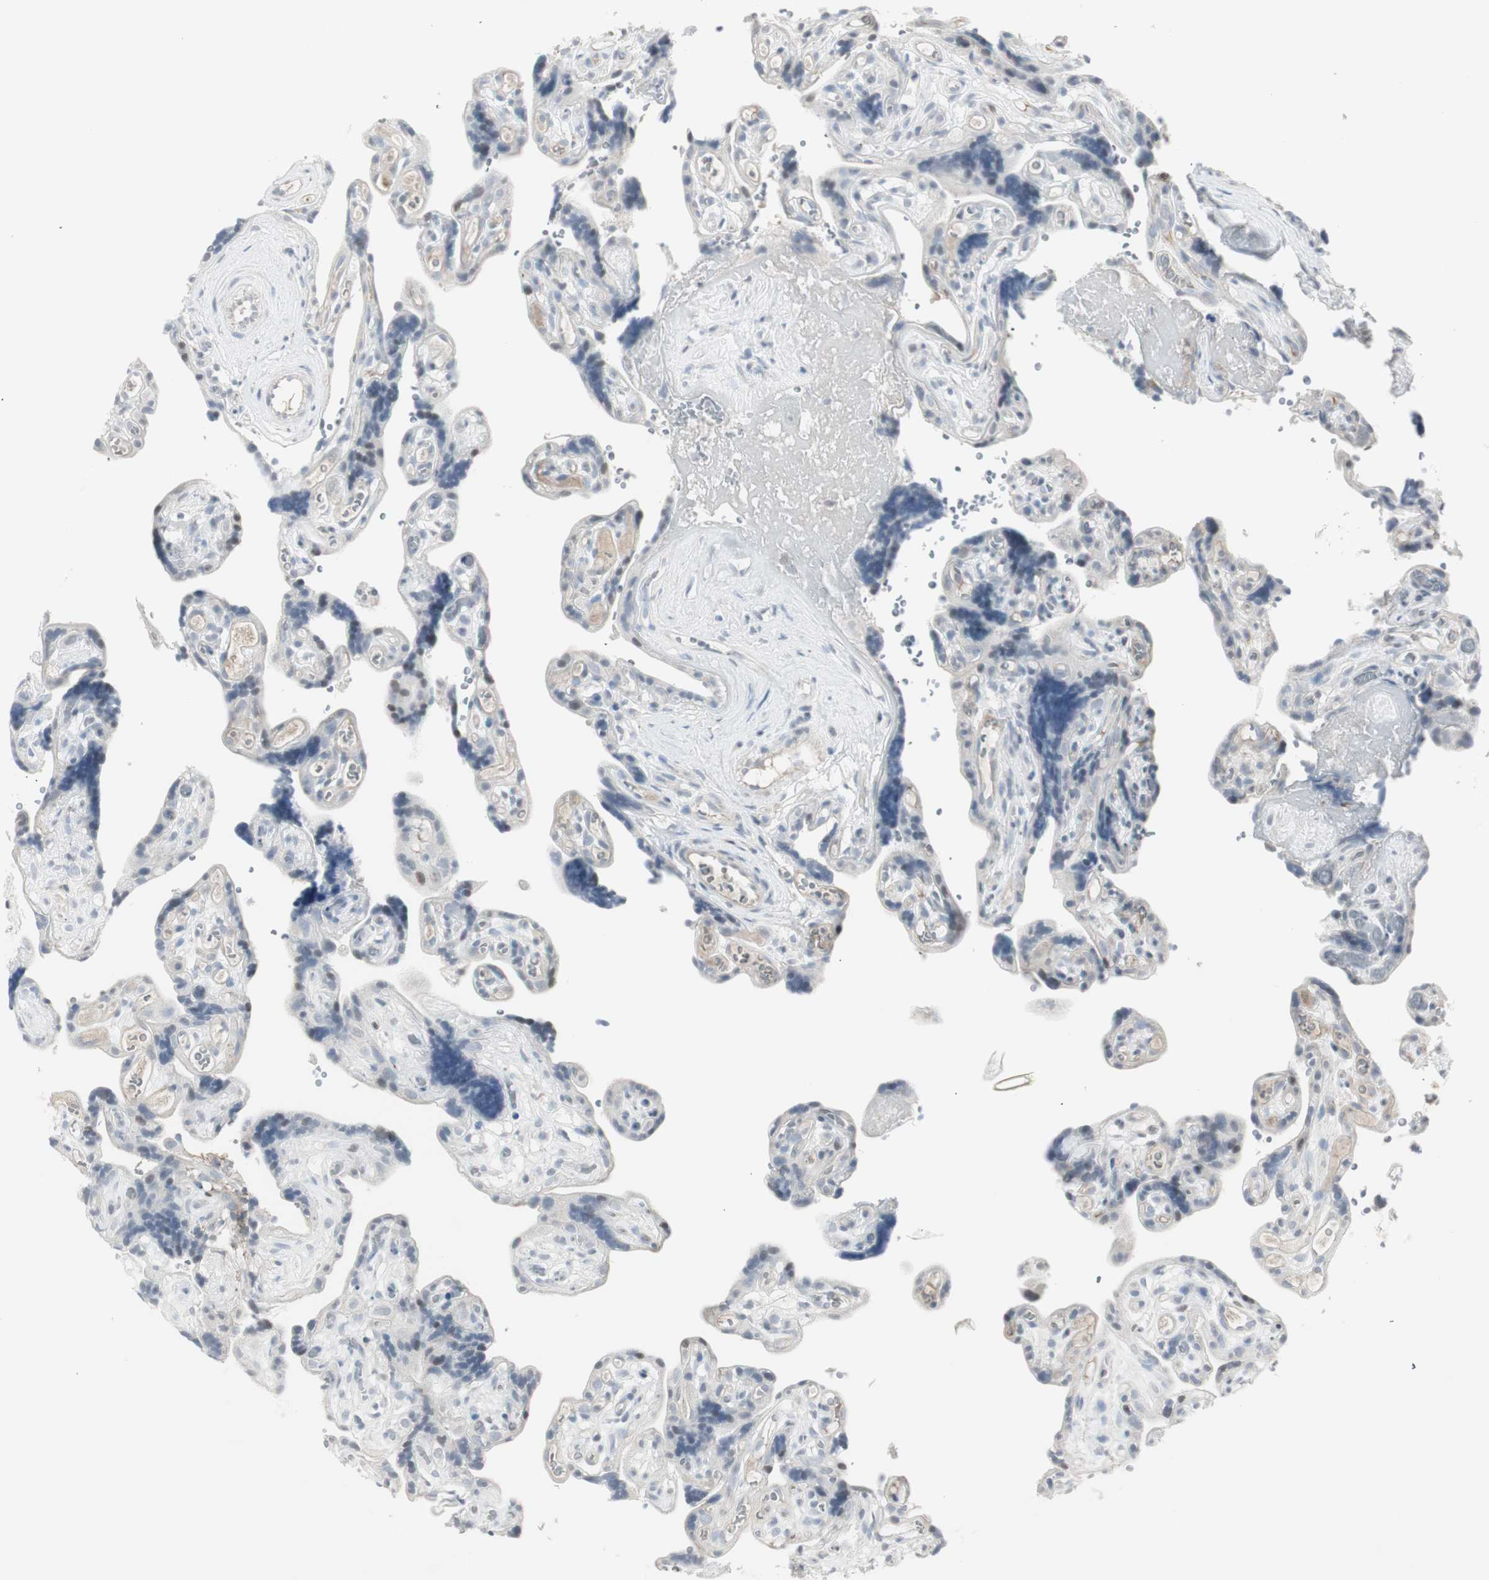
{"staining": {"intensity": "negative", "quantity": "none", "location": "none"}, "tissue": "placenta", "cell_type": "Decidual cells", "image_type": "normal", "snomed": [{"axis": "morphology", "description": "Normal tissue, NOS"}, {"axis": "topography", "description": "Placenta"}], "caption": "Immunohistochemical staining of unremarkable human placenta shows no significant expression in decidual cells. Brightfield microscopy of IHC stained with DAB (brown) and hematoxylin (blue), captured at high magnification.", "gene": "MAP4K4", "patient": {"sex": "female", "age": 30}}